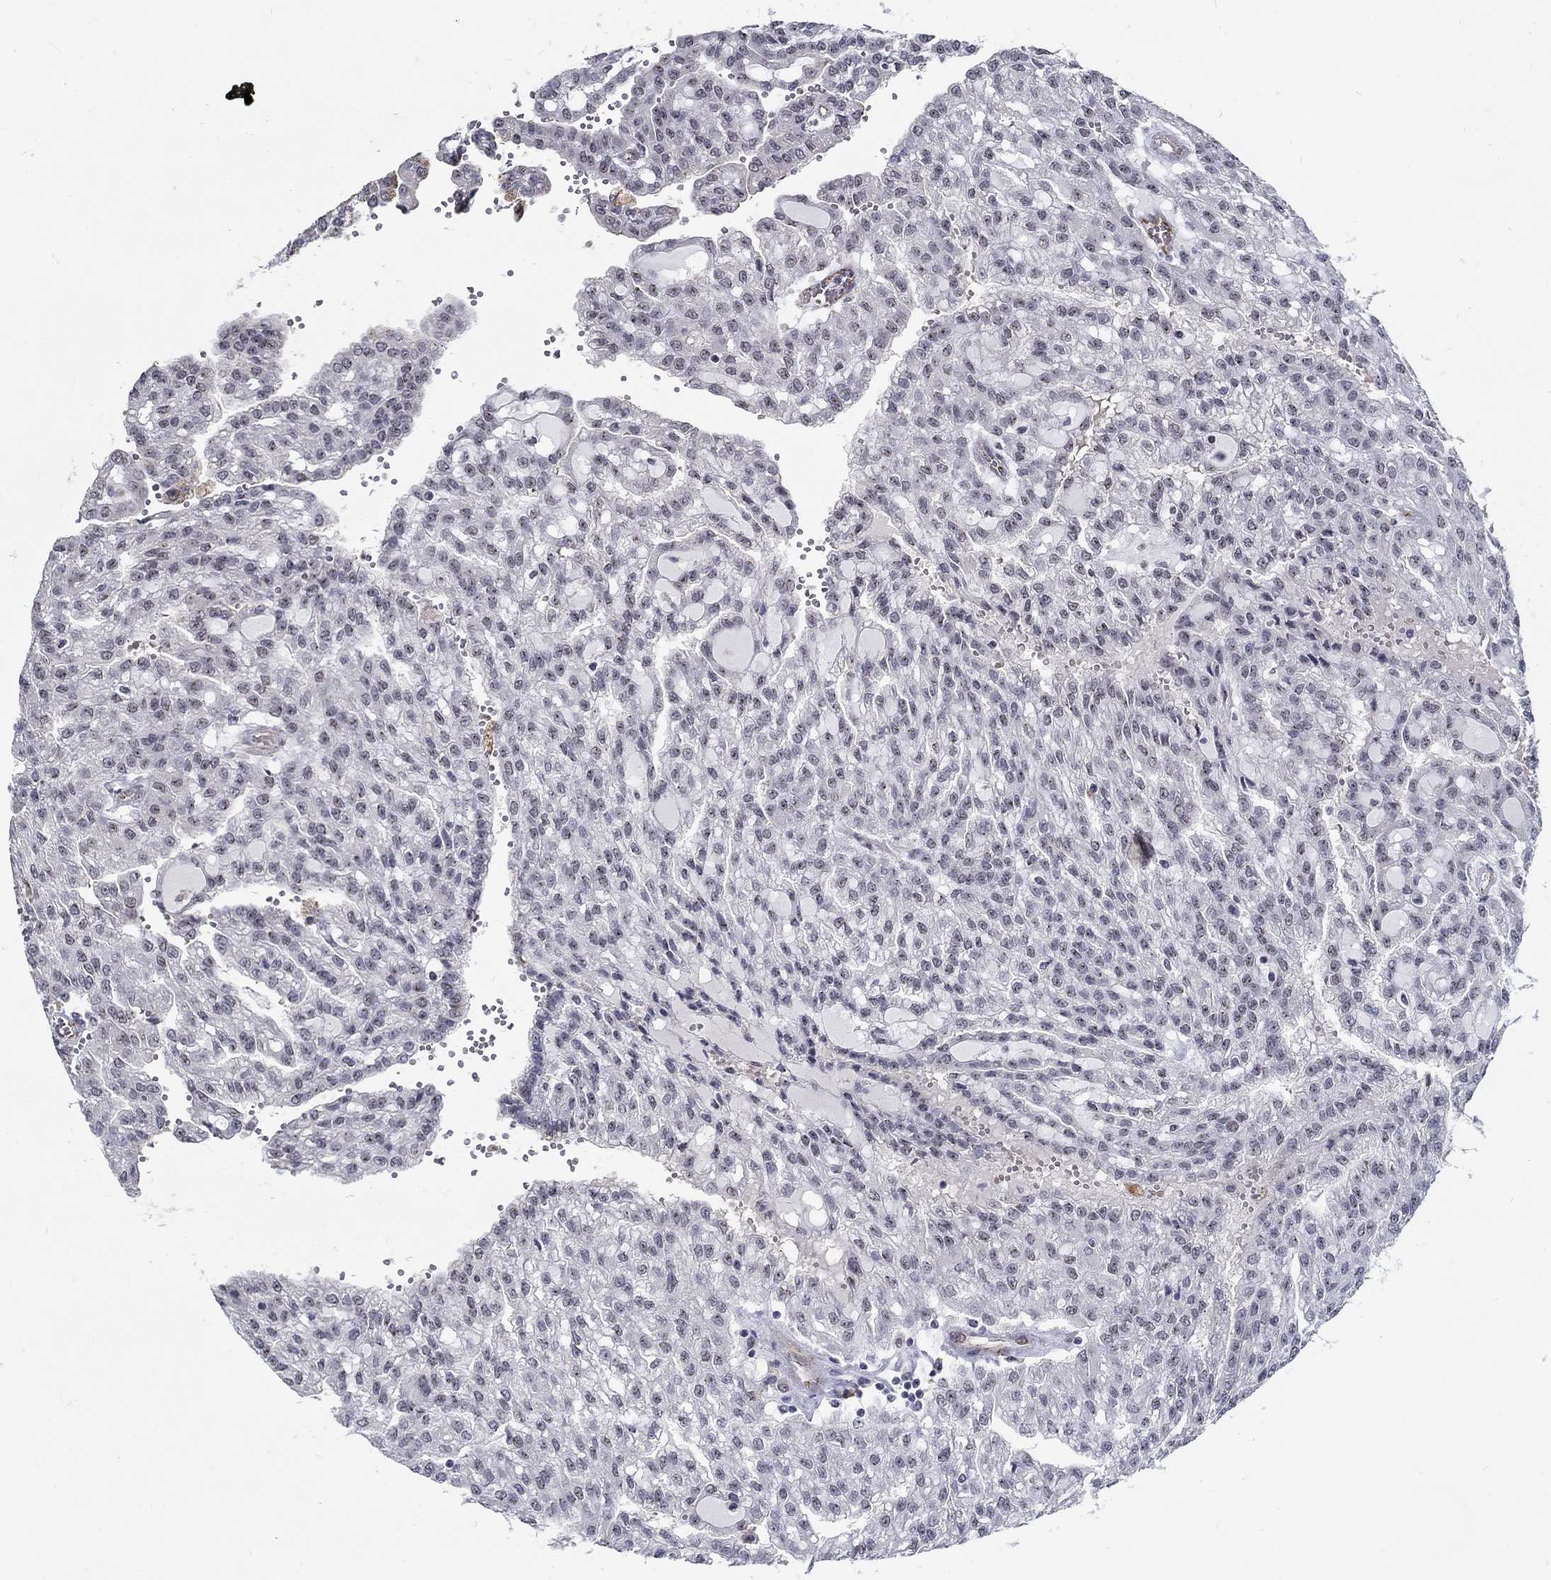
{"staining": {"intensity": "negative", "quantity": "none", "location": "none"}, "tissue": "renal cancer", "cell_type": "Tumor cells", "image_type": "cancer", "snomed": [{"axis": "morphology", "description": "Adenocarcinoma, NOS"}, {"axis": "topography", "description": "Kidney"}], "caption": "Tumor cells show no significant staining in adenocarcinoma (renal).", "gene": "ZBED1", "patient": {"sex": "male", "age": 63}}